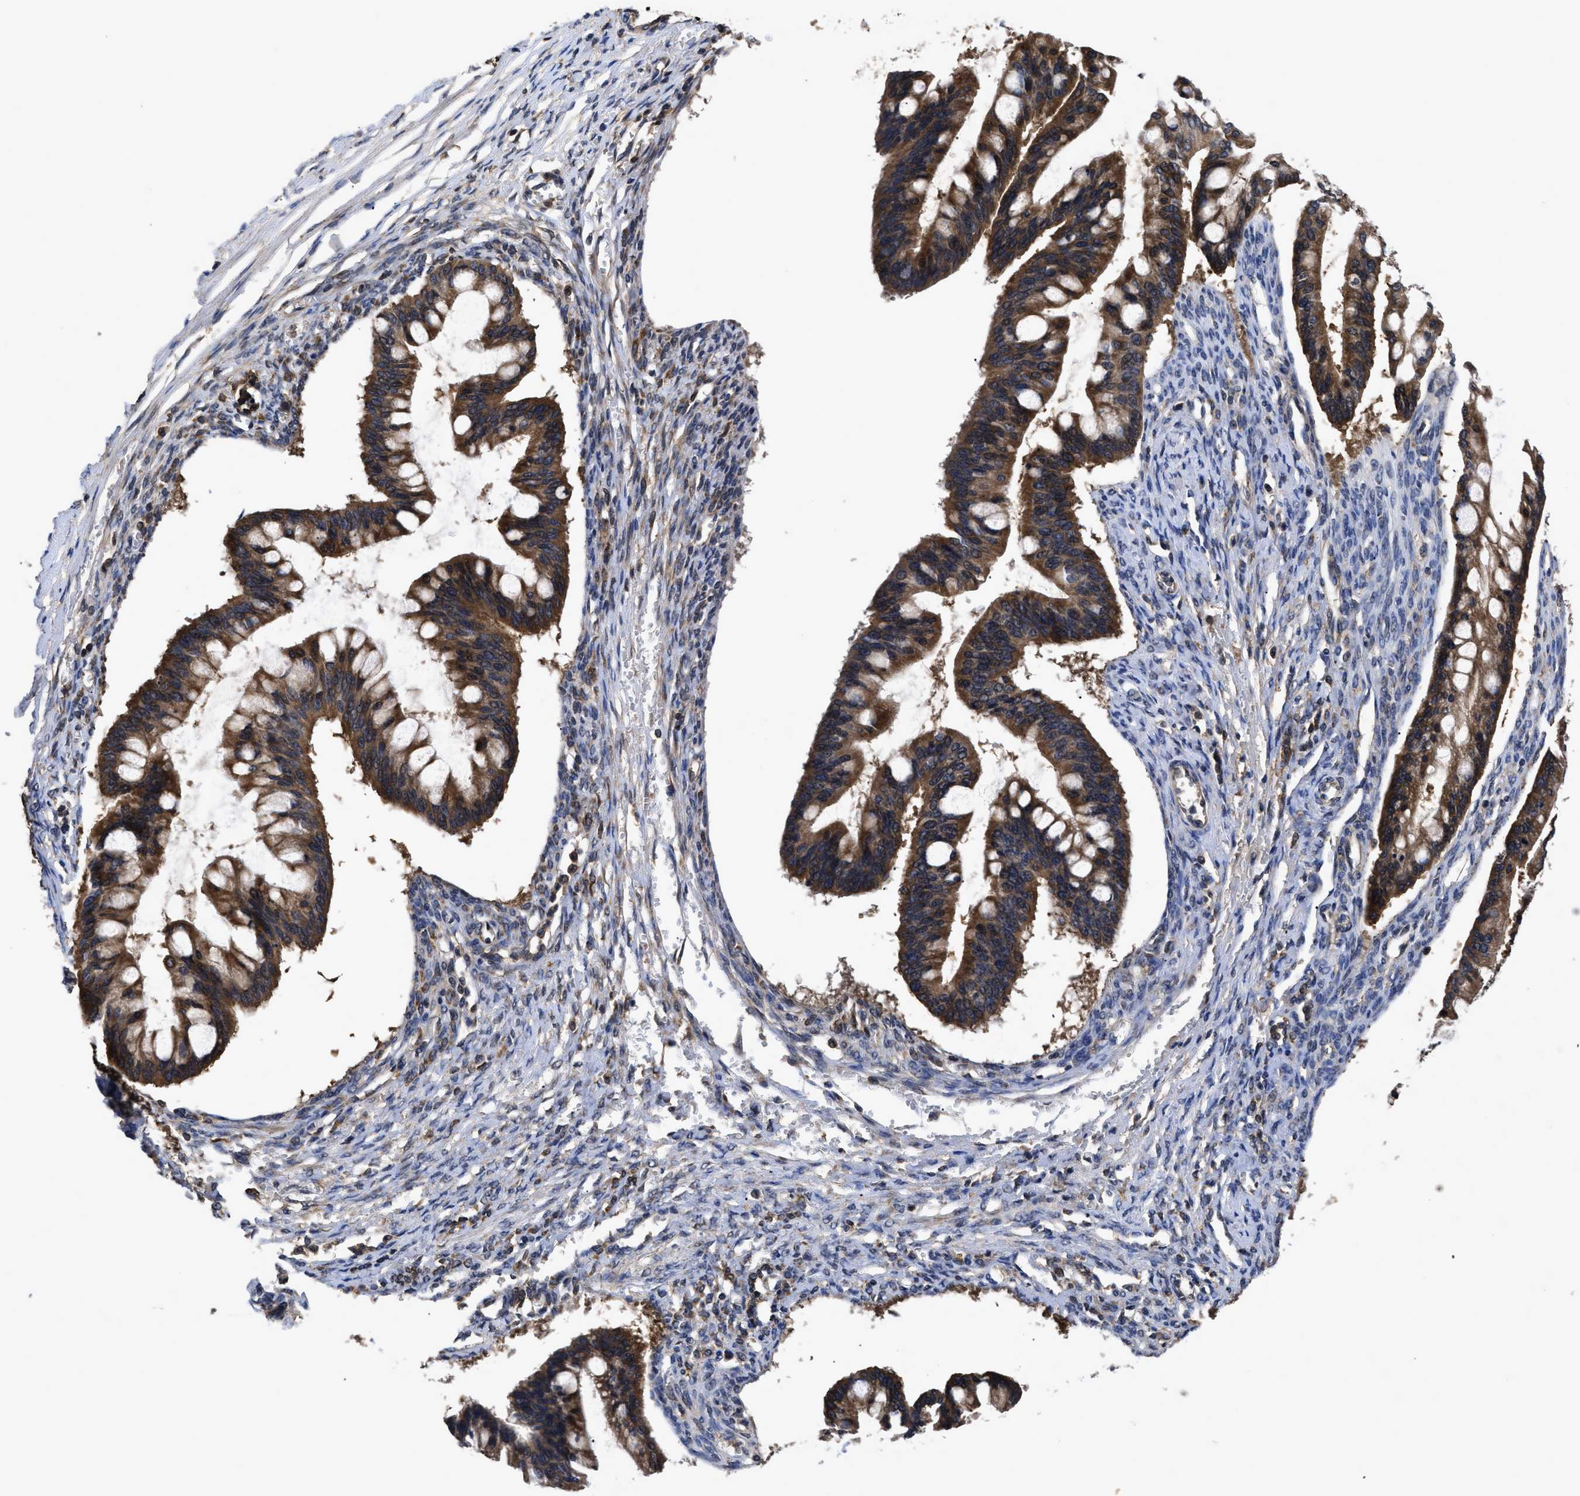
{"staining": {"intensity": "moderate", "quantity": ">75%", "location": "cytoplasmic/membranous"}, "tissue": "ovarian cancer", "cell_type": "Tumor cells", "image_type": "cancer", "snomed": [{"axis": "morphology", "description": "Cystadenocarcinoma, mucinous, NOS"}, {"axis": "topography", "description": "Ovary"}], "caption": "Immunohistochemistry micrograph of neoplastic tissue: human ovarian cancer stained using immunohistochemistry (IHC) displays medium levels of moderate protein expression localized specifically in the cytoplasmic/membranous of tumor cells, appearing as a cytoplasmic/membranous brown color.", "gene": "LRRC3", "patient": {"sex": "female", "age": 73}}